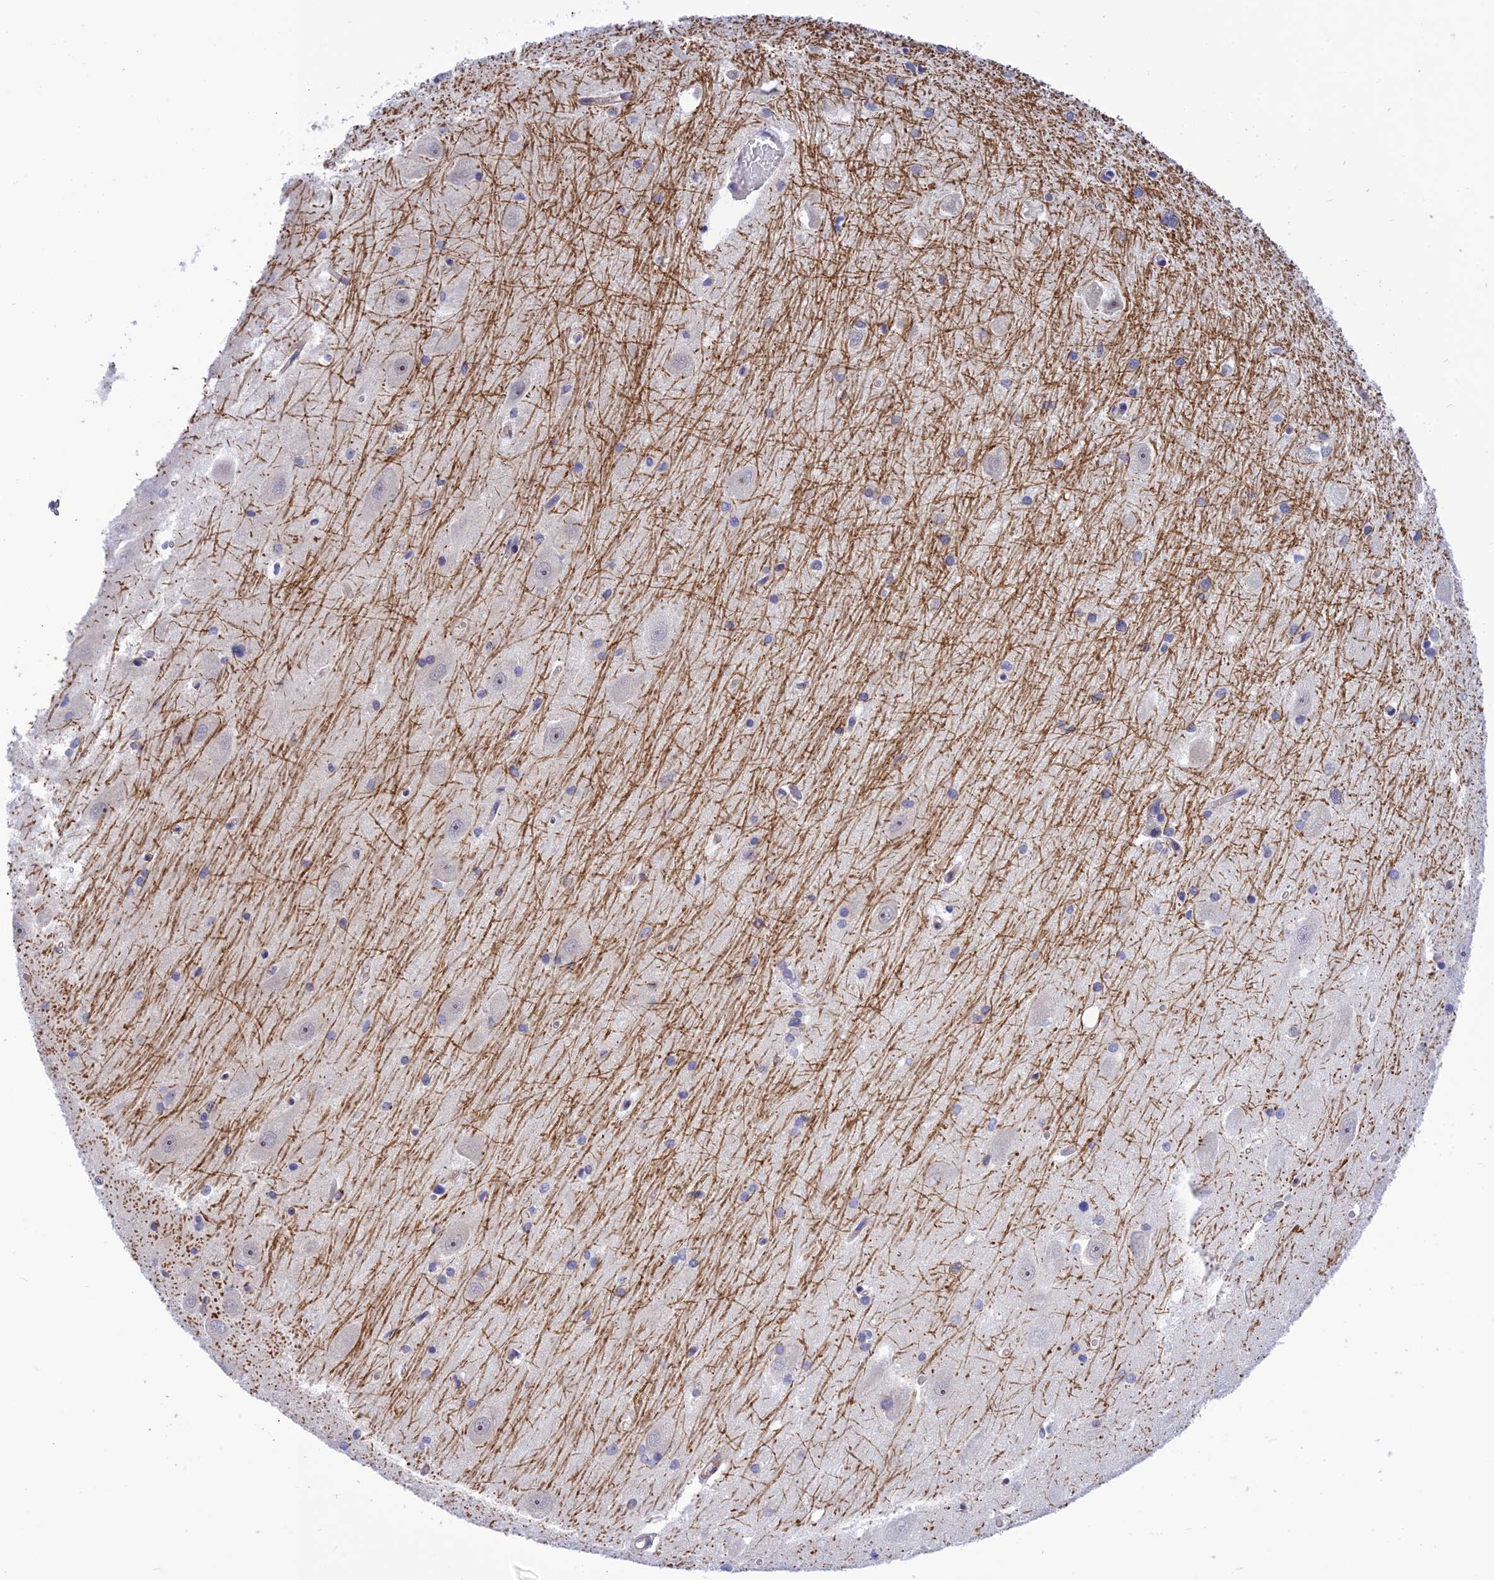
{"staining": {"intensity": "negative", "quantity": "none", "location": "none"}, "tissue": "hippocampus", "cell_type": "Glial cells", "image_type": "normal", "snomed": [{"axis": "morphology", "description": "Normal tissue, NOS"}, {"axis": "topography", "description": "Hippocampus"}], "caption": "High power microscopy micrograph of an IHC photomicrograph of normal hippocampus, revealing no significant positivity in glial cells. The staining is performed using DAB (3,3'-diaminobenzidine) brown chromogen with nuclei counter-stained in using hematoxylin.", "gene": "TCEA1", "patient": {"sex": "male", "age": 45}}